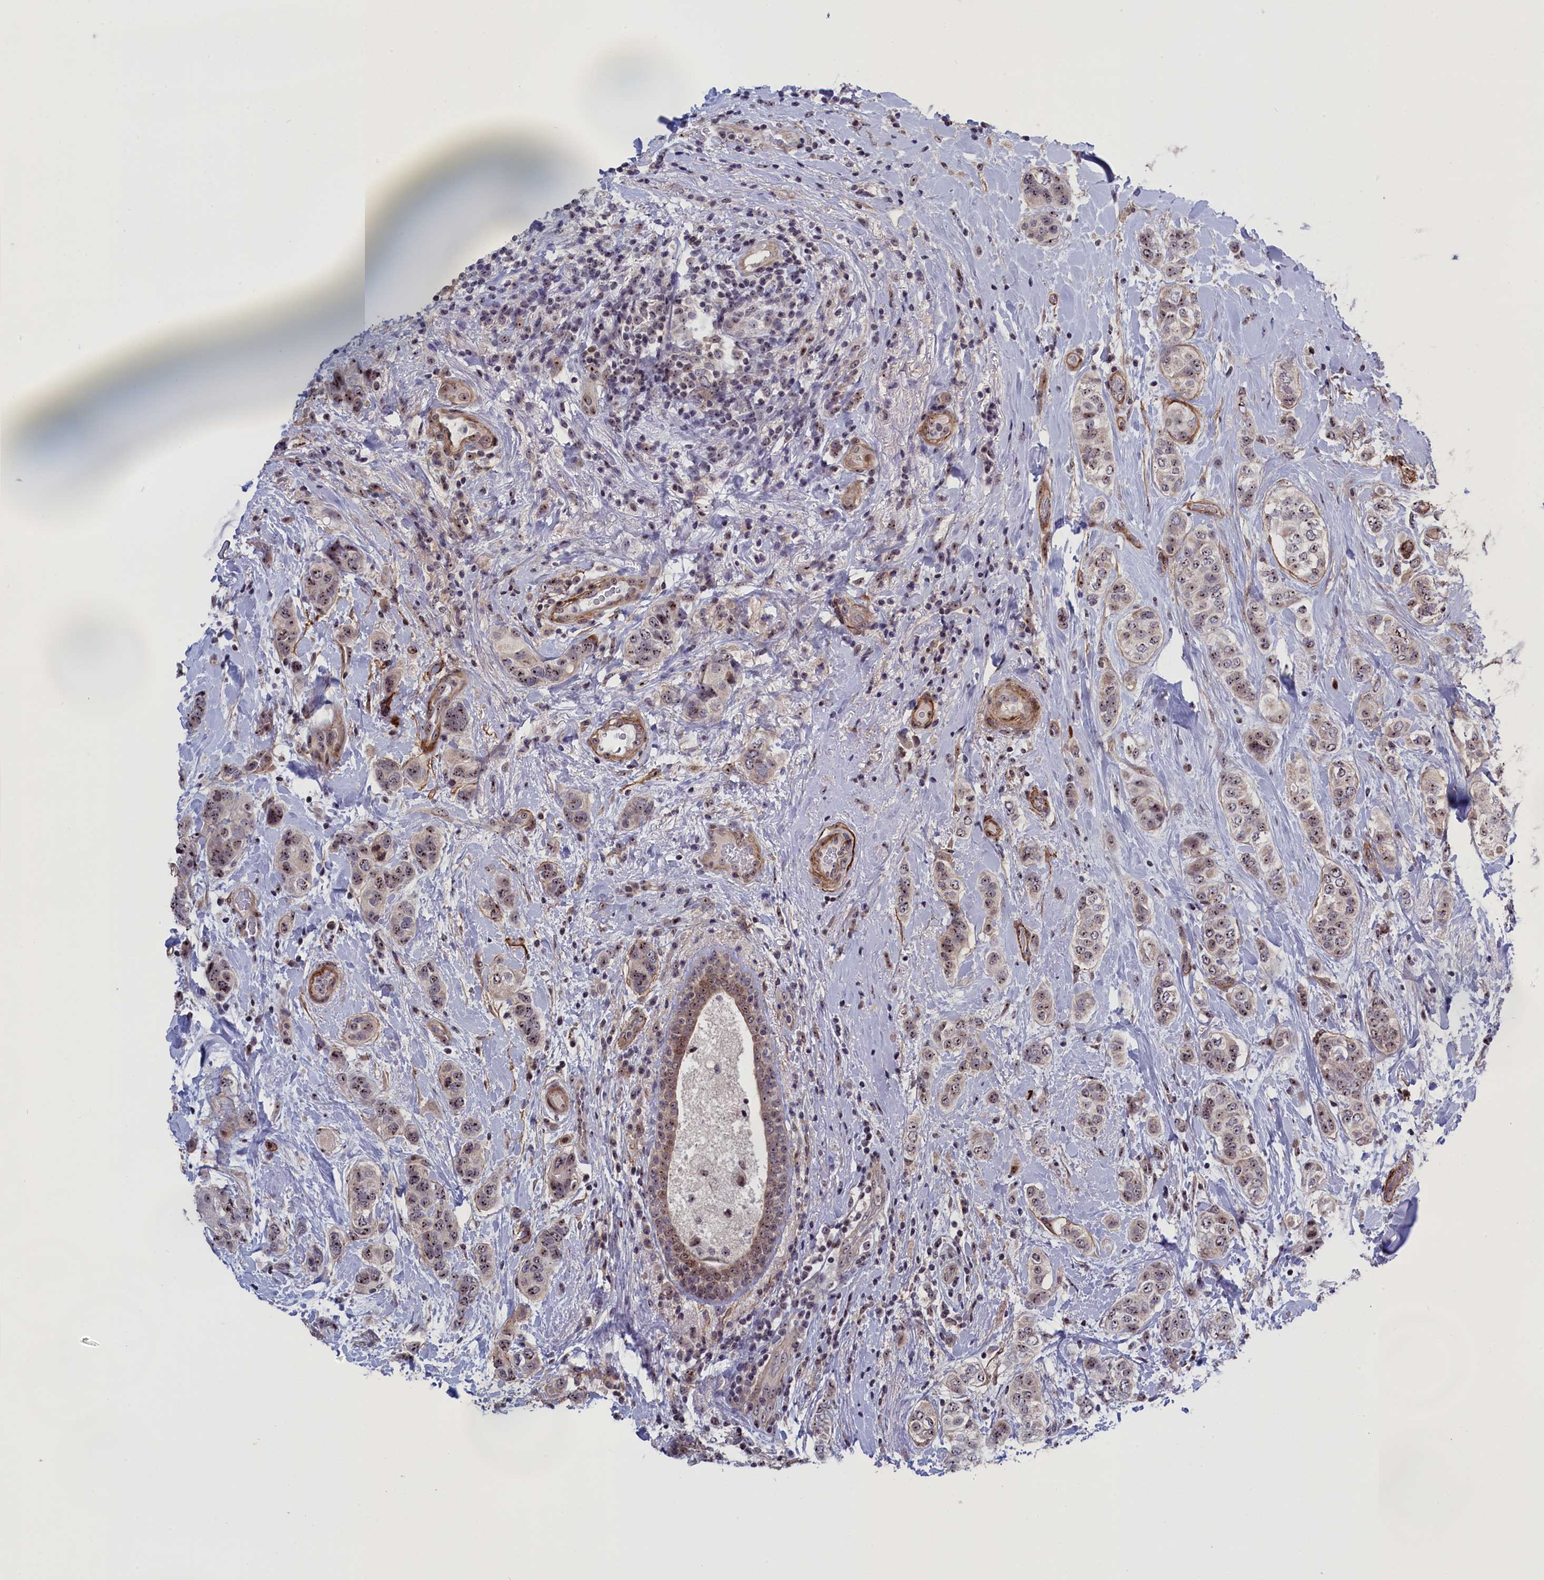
{"staining": {"intensity": "moderate", "quantity": "25%-75%", "location": "nuclear"}, "tissue": "breast cancer", "cell_type": "Tumor cells", "image_type": "cancer", "snomed": [{"axis": "morphology", "description": "Lobular carcinoma"}, {"axis": "topography", "description": "Breast"}], "caption": "The image reveals immunohistochemical staining of lobular carcinoma (breast). There is moderate nuclear staining is present in approximately 25%-75% of tumor cells.", "gene": "PPAN", "patient": {"sex": "female", "age": 51}}